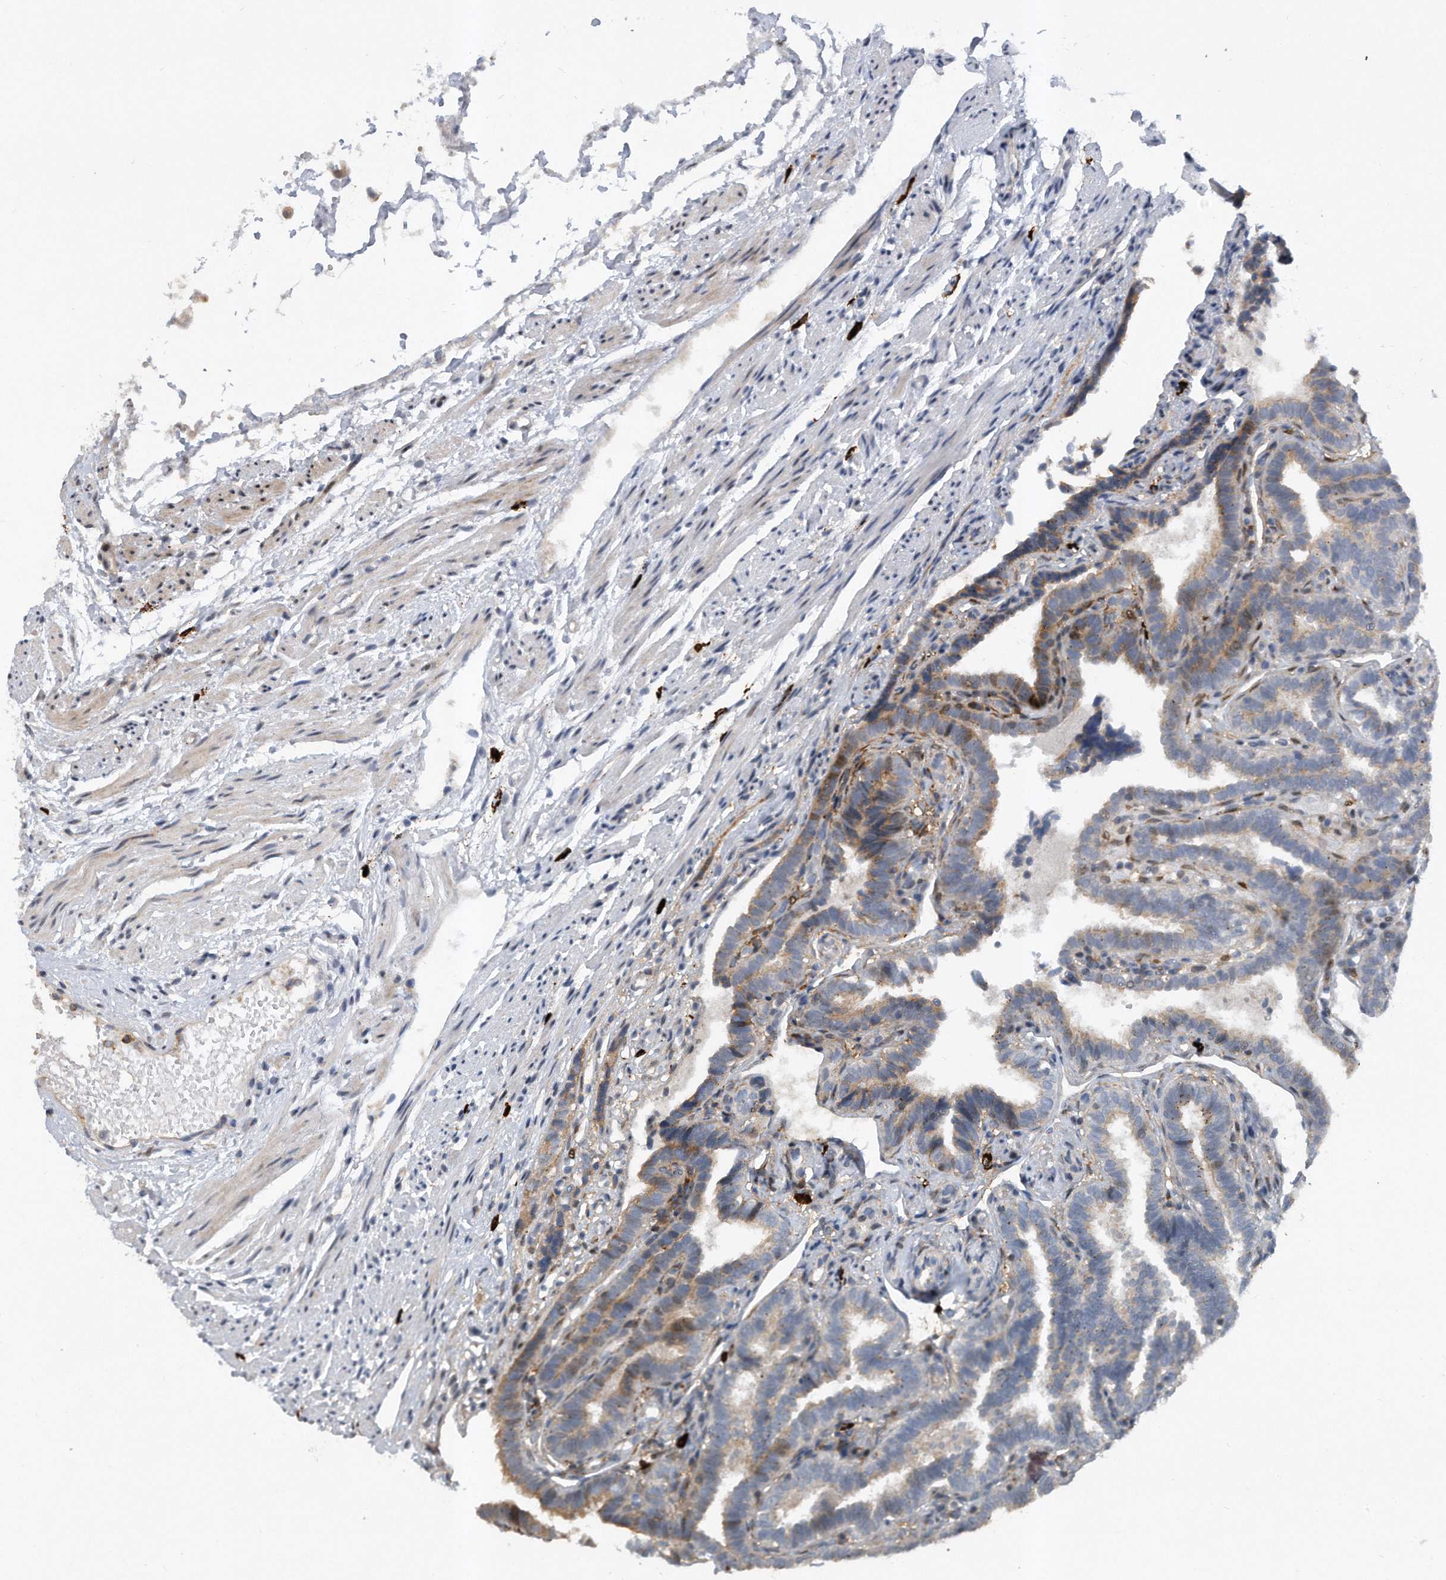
{"staining": {"intensity": "weak", "quantity": "25%-75%", "location": "cytoplasmic/membranous"}, "tissue": "fallopian tube", "cell_type": "Glandular cells", "image_type": "normal", "snomed": [{"axis": "morphology", "description": "Normal tissue, NOS"}, {"axis": "topography", "description": "Fallopian tube"}], "caption": "High-power microscopy captured an IHC micrograph of unremarkable fallopian tube, revealing weak cytoplasmic/membranous staining in about 25%-75% of glandular cells. (brown staining indicates protein expression, while blue staining denotes nuclei).", "gene": "PGBD2", "patient": {"sex": "female", "age": 39}}